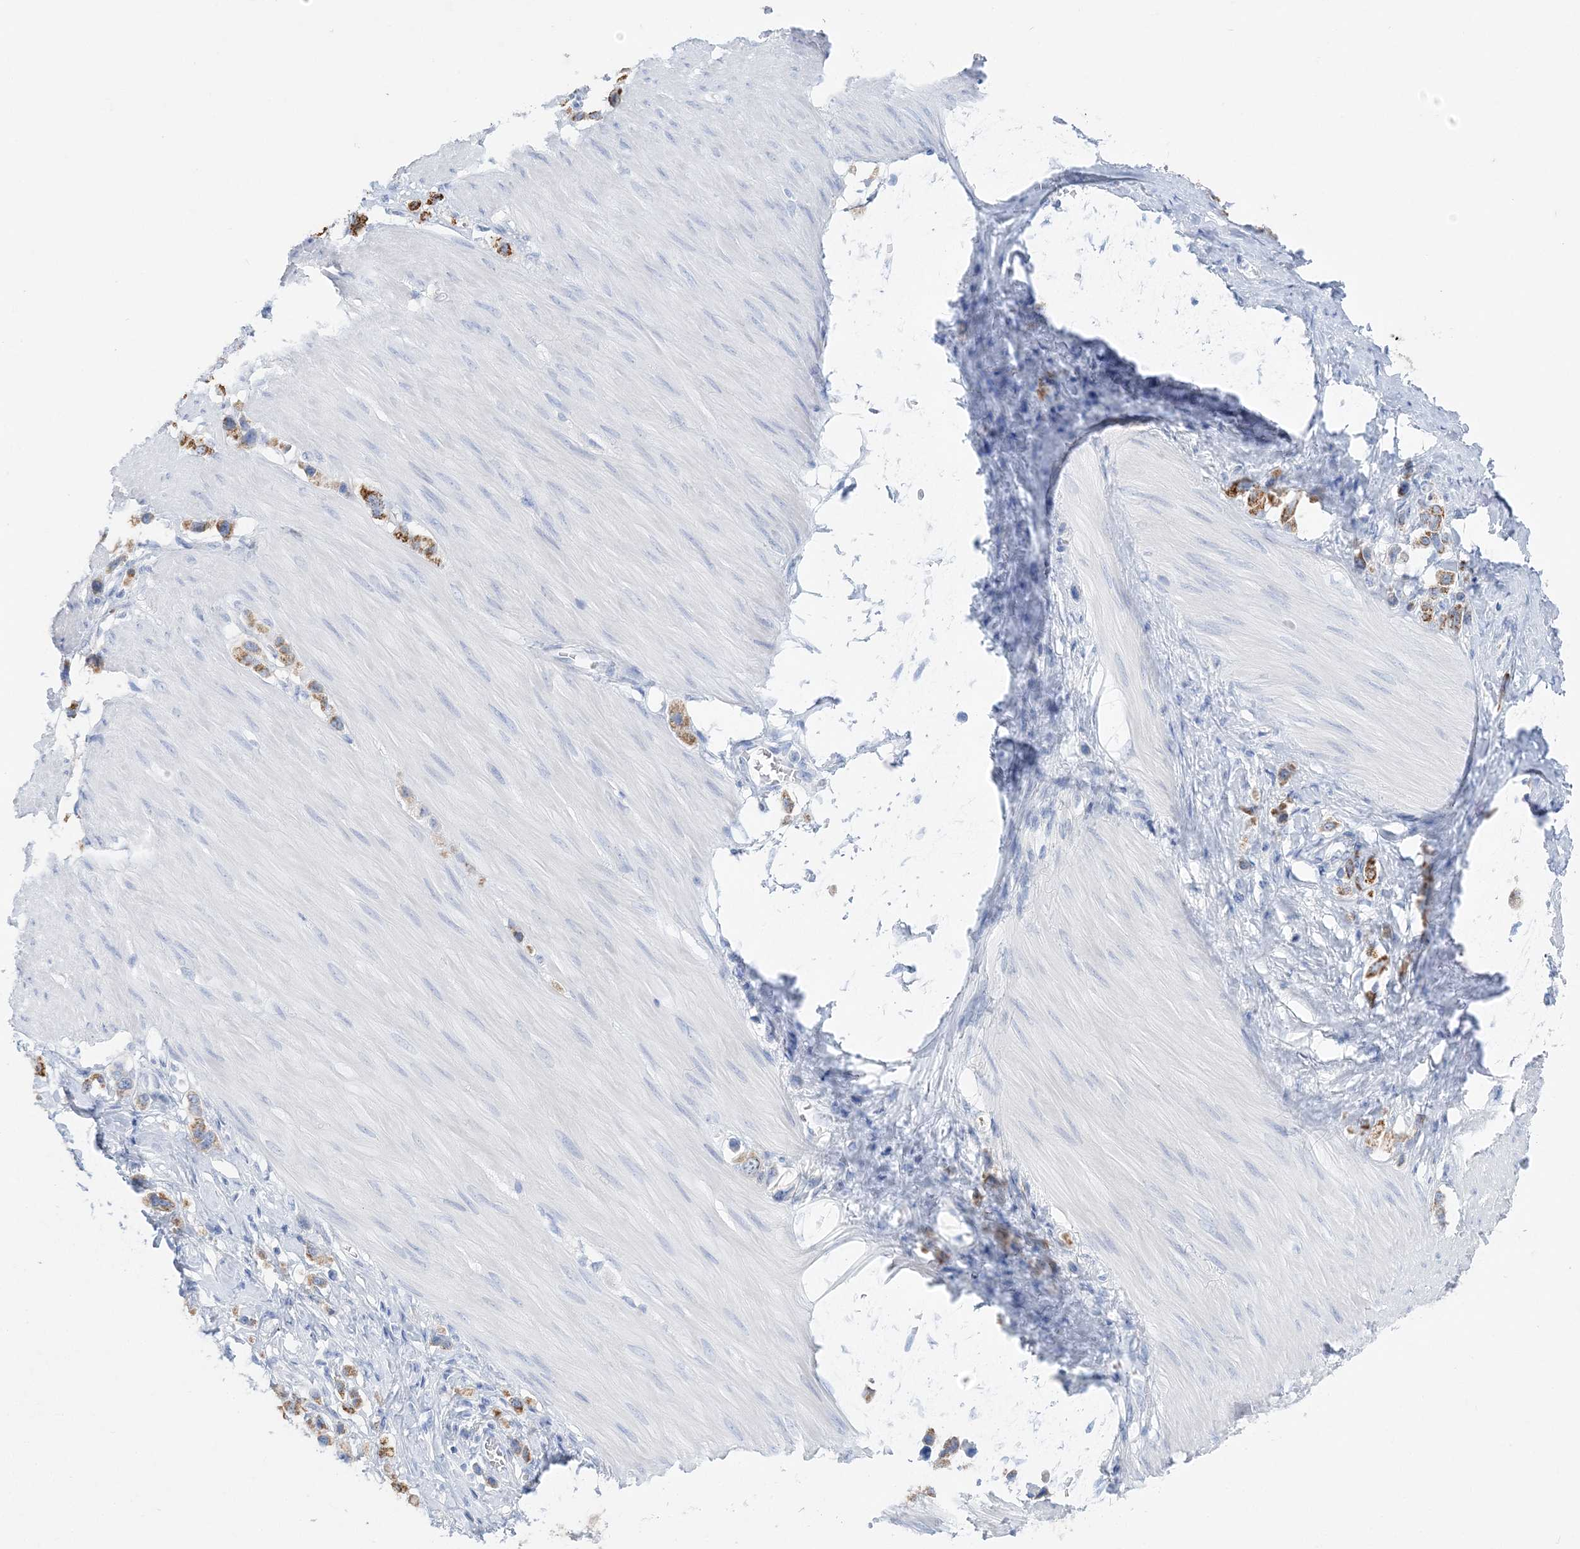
{"staining": {"intensity": "strong", "quantity": "25%-75%", "location": "cytoplasmic/membranous"}, "tissue": "stomach cancer", "cell_type": "Tumor cells", "image_type": "cancer", "snomed": [{"axis": "morphology", "description": "Adenocarcinoma, NOS"}, {"axis": "topography", "description": "Stomach"}], "caption": "This photomicrograph shows immunohistochemistry (IHC) staining of human stomach adenocarcinoma, with high strong cytoplasmic/membranous expression in approximately 25%-75% of tumor cells.", "gene": "HMGCS1", "patient": {"sex": "female", "age": 65}}